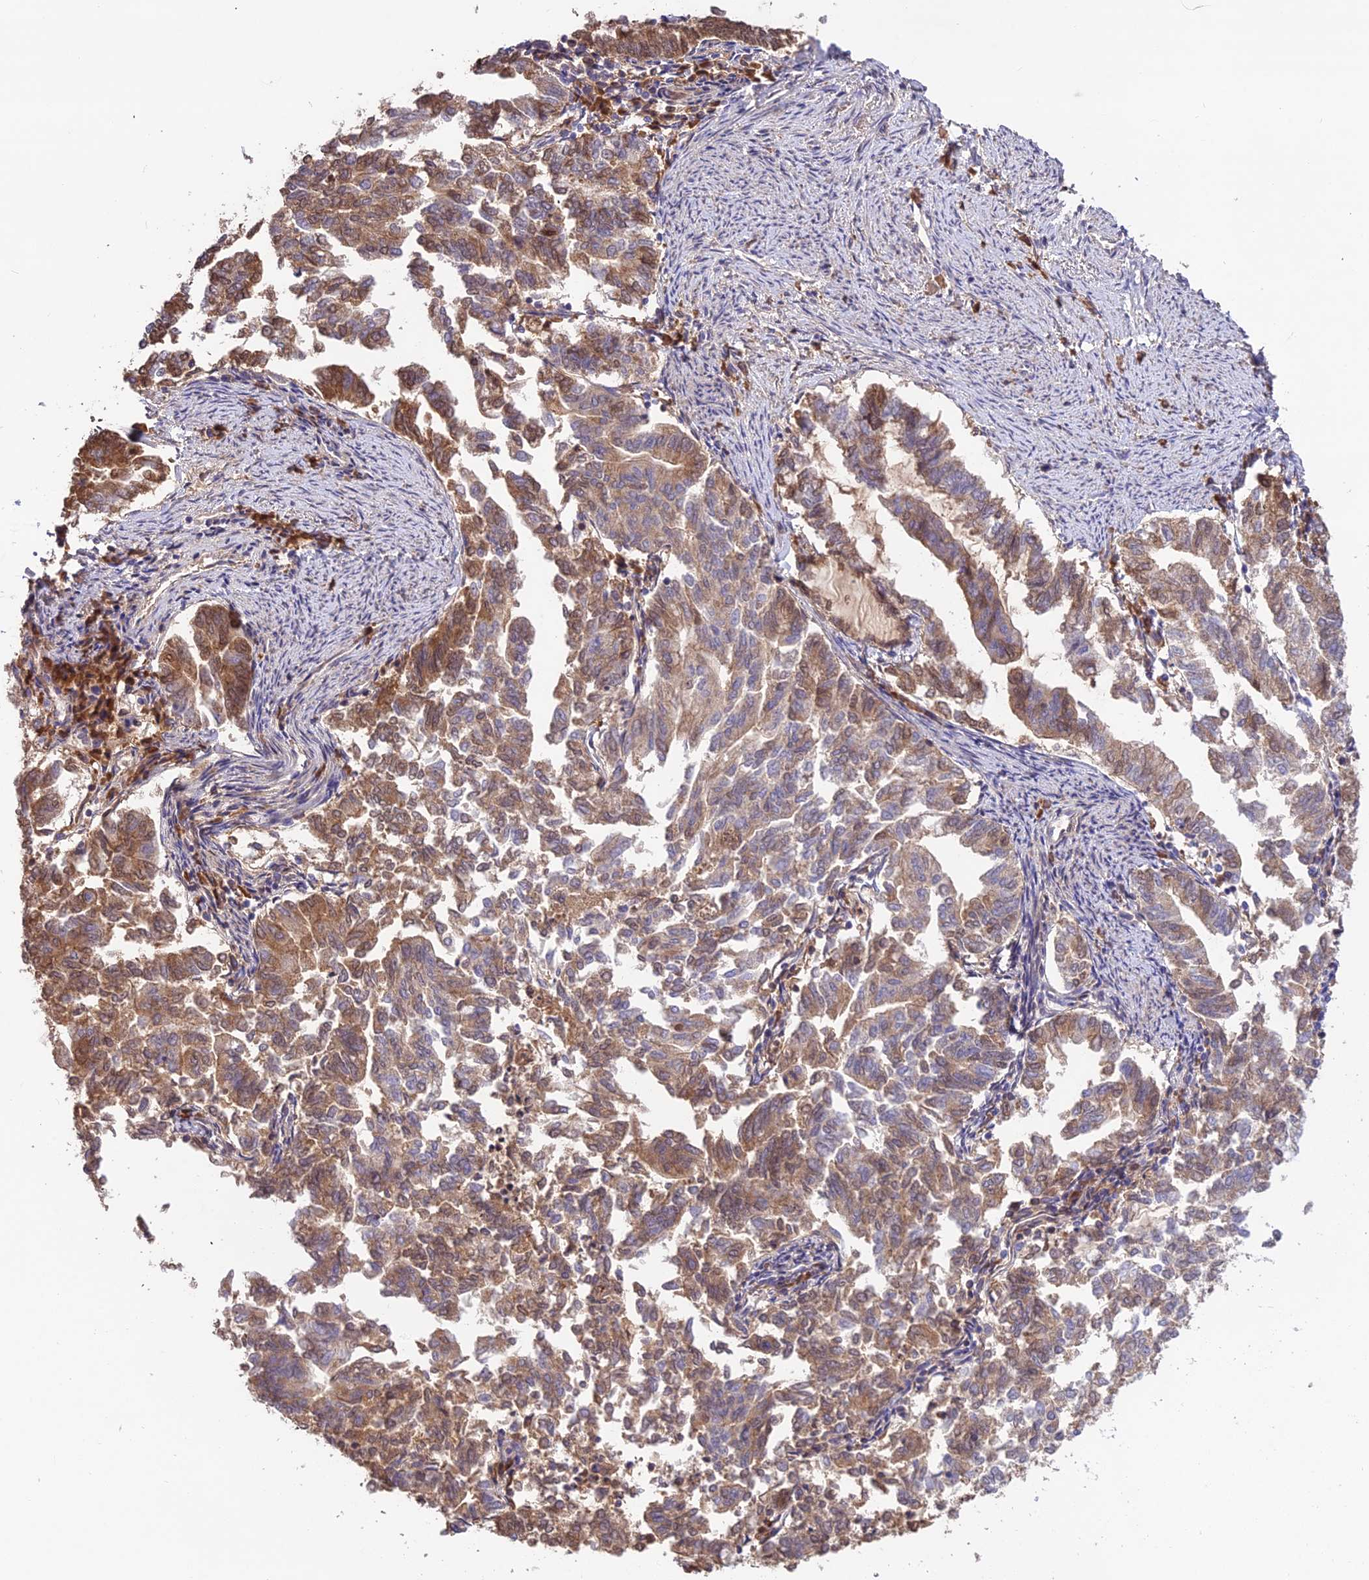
{"staining": {"intensity": "moderate", "quantity": ">75%", "location": "cytoplasmic/membranous"}, "tissue": "endometrial cancer", "cell_type": "Tumor cells", "image_type": "cancer", "snomed": [{"axis": "morphology", "description": "Adenocarcinoma, NOS"}, {"axis": "topography", "description": "Endometrium"}], "caption": "Protein analysis of adenocarcinoma (endometrial) tissue shows moderate cytoplasmic/membranous staining in approximately >75% of tumor cells.", "gene": "KCTD16", "patient": {"sex": "female", "age": 79}}